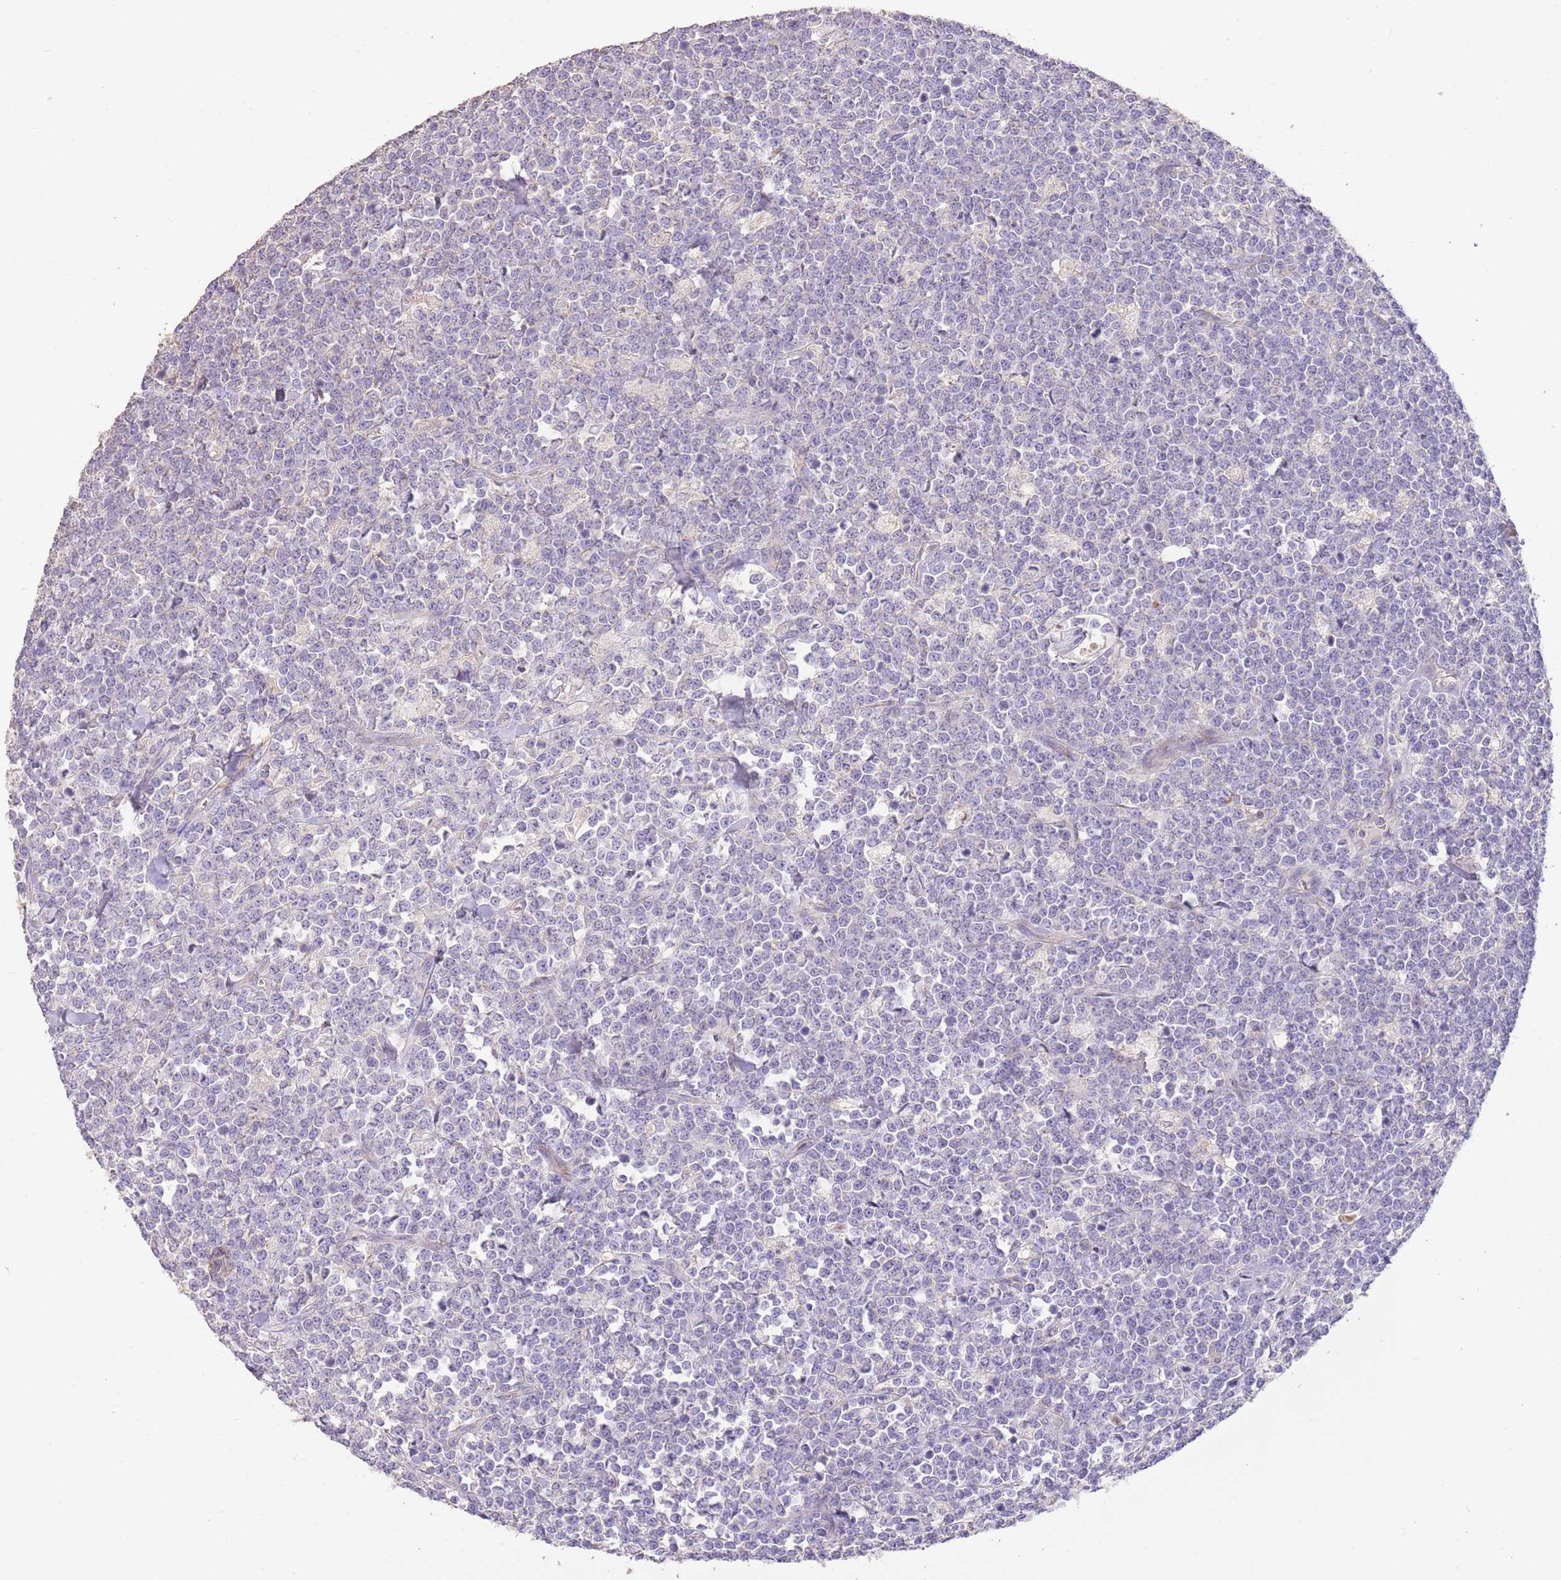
{"staining": {"intensity": "negative", "quantity": "none", "location": "none"}, "tissue": "lymphoma", "cell_type": "Tumor cells", "image_type": "cancer", "snomed": [{"axis": "morphology", "description": "Malignant lymphoma, non-Hodgkin's type, High grade"}, {"axis": "topography", "description": "Small intestine"}, {"axis": "topography", "description": "Colon"}], "caption": "A histopathology image of malignant lymphoma, non-Hodgkin's type (high-grade) stained for a protein displays no brown staining in tumor cells.", "gene": "SFTPA1", "patient": {"sex": "male", "age": 8}}